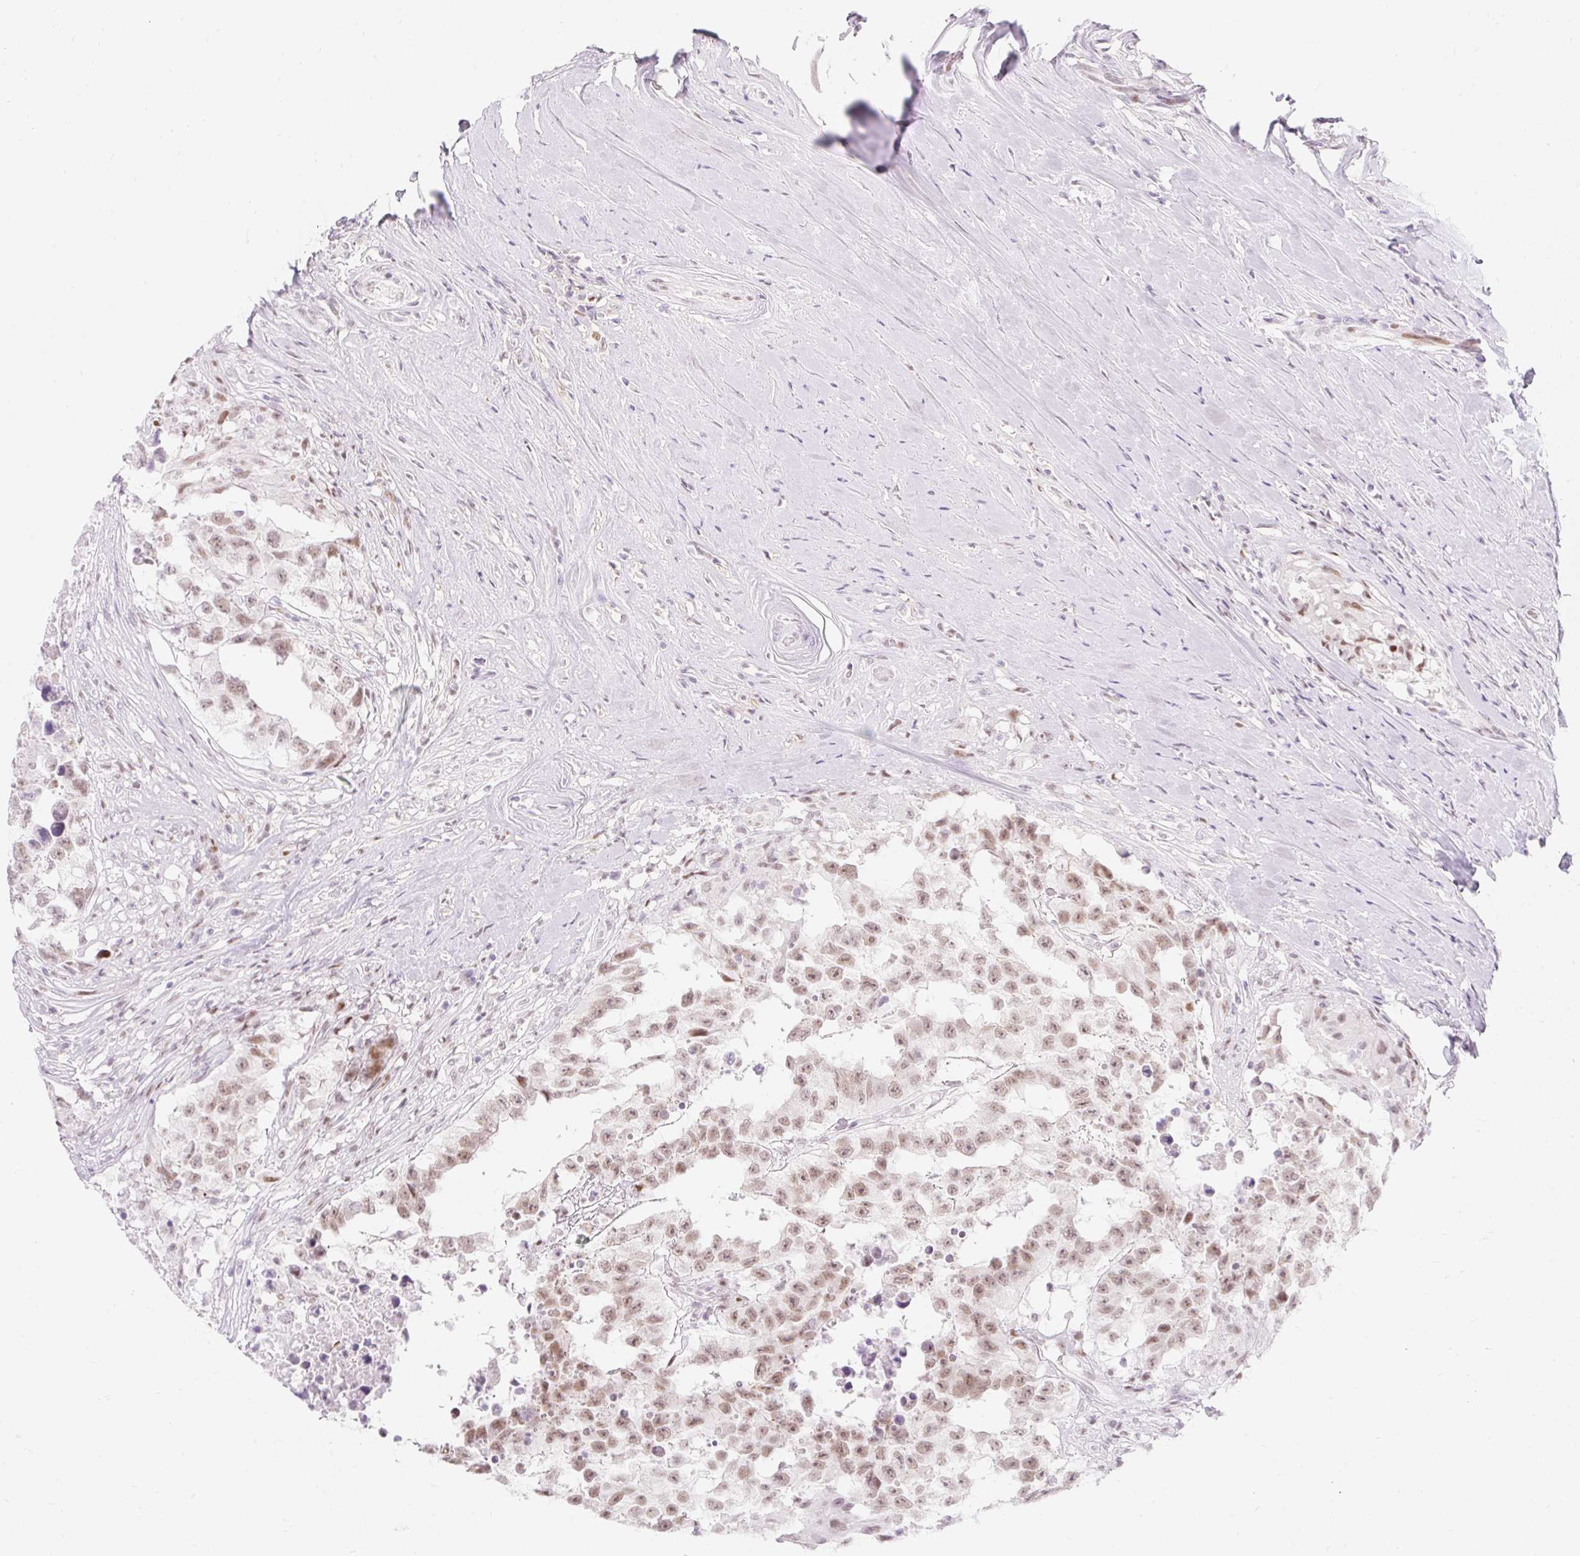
{"staining": {"intensity": "moderate", "quantity": ">75%", "location": "nuclear"}, "tissue": "testis cancer", "cell_type": "Tumor cells", "image_type": "cancer", "snomed": [{"axis": "morphology", "description": "Carcinoma, Embryonal, NOS"}, {"axis": "topography", "description": "Testis"}], "caption": "About >75% of tumor cells in testis cancer show moderate nuclear protein expression as visualized by brown immunohistochemical staining.", "gene": "H2BW1", "patient": {"sex": "male", "age": 83}}